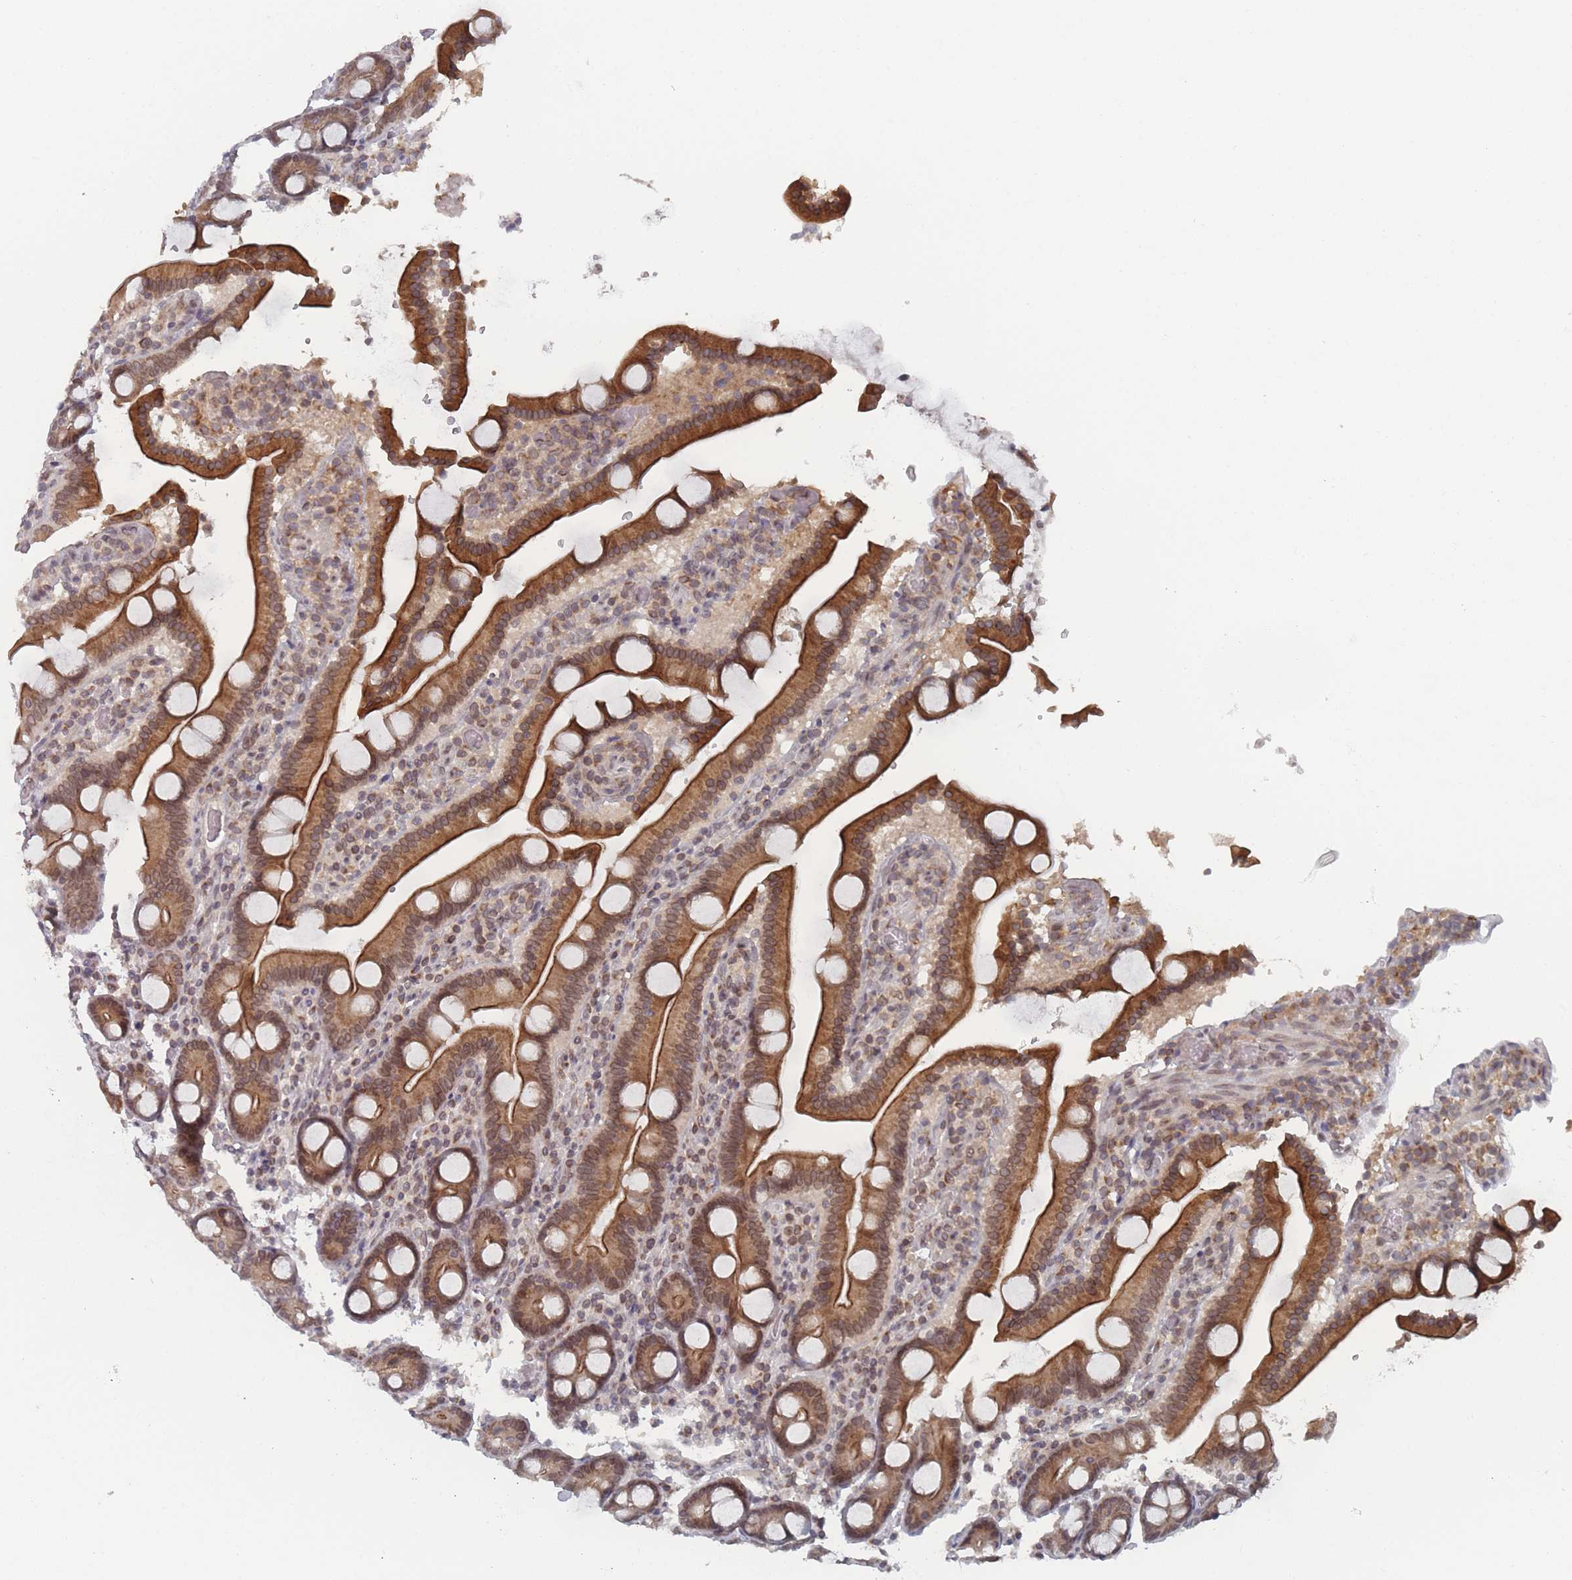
{"staining": {"intensity": "moderate", "quantity": ">75%", "location": "cytoplasmic/membranous,nuclear"}, "tissue": "duodenum", "cell_type": "Glandular cells", "image_type": "normal", "snomed": [{"axis": "morphology", "description": "Normal tissue, NOS"}, {"axis": "topography", "description": "Duodenum"}], "caption": "Immunohistochemical staining of unremarkable human duodenum demonstrates >75% levels of moderate cytoplasmic/membranous,nuclear protein positivity in about >75% of glandular cells. (Stains: DAB (3,3'-diaminobenzidine) in brown, nuclei in blue, Microscopy: brightfield microscopy at high magnification).", "gene": "TBC1D25", "patient": {"sex": "male", "age": 55}}